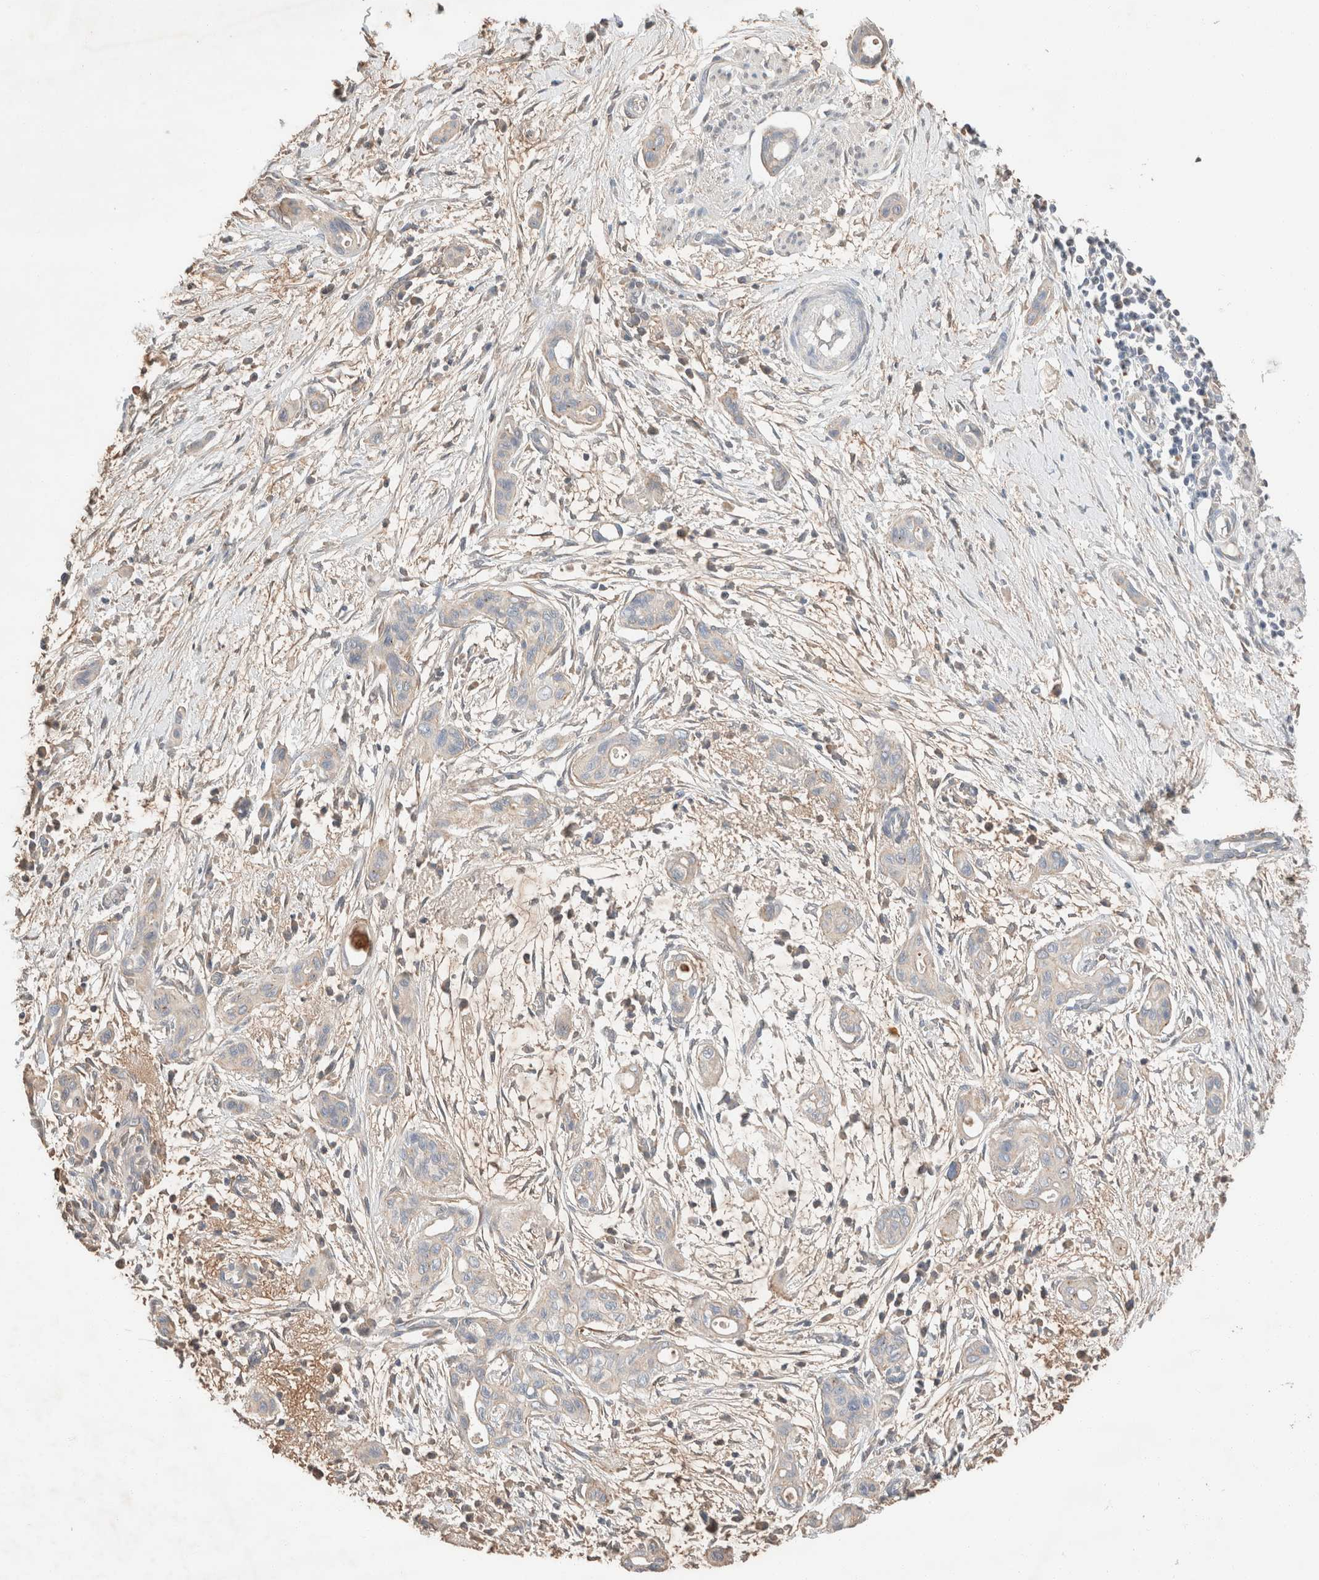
{"staining": {"intensity": "negative", "quantity": "none", "location": "none"}, "tissue": "pancreatic cancer", "cell_type": "Tumor cells", "image_type": "cancer", "snomed": [{"axis": "morphology", "description": "Adenocarcinoma, NOS"}, {"axis": "topography", "description": "Pancreas"}], "caption": "High power microscopy image of an immunohistochemistry histopathology image of pancreatic cancer, revealing no significant positivity in tumor cells.", "gene": "TUBD1", "patient": {"sex": "male", "age": 59}}